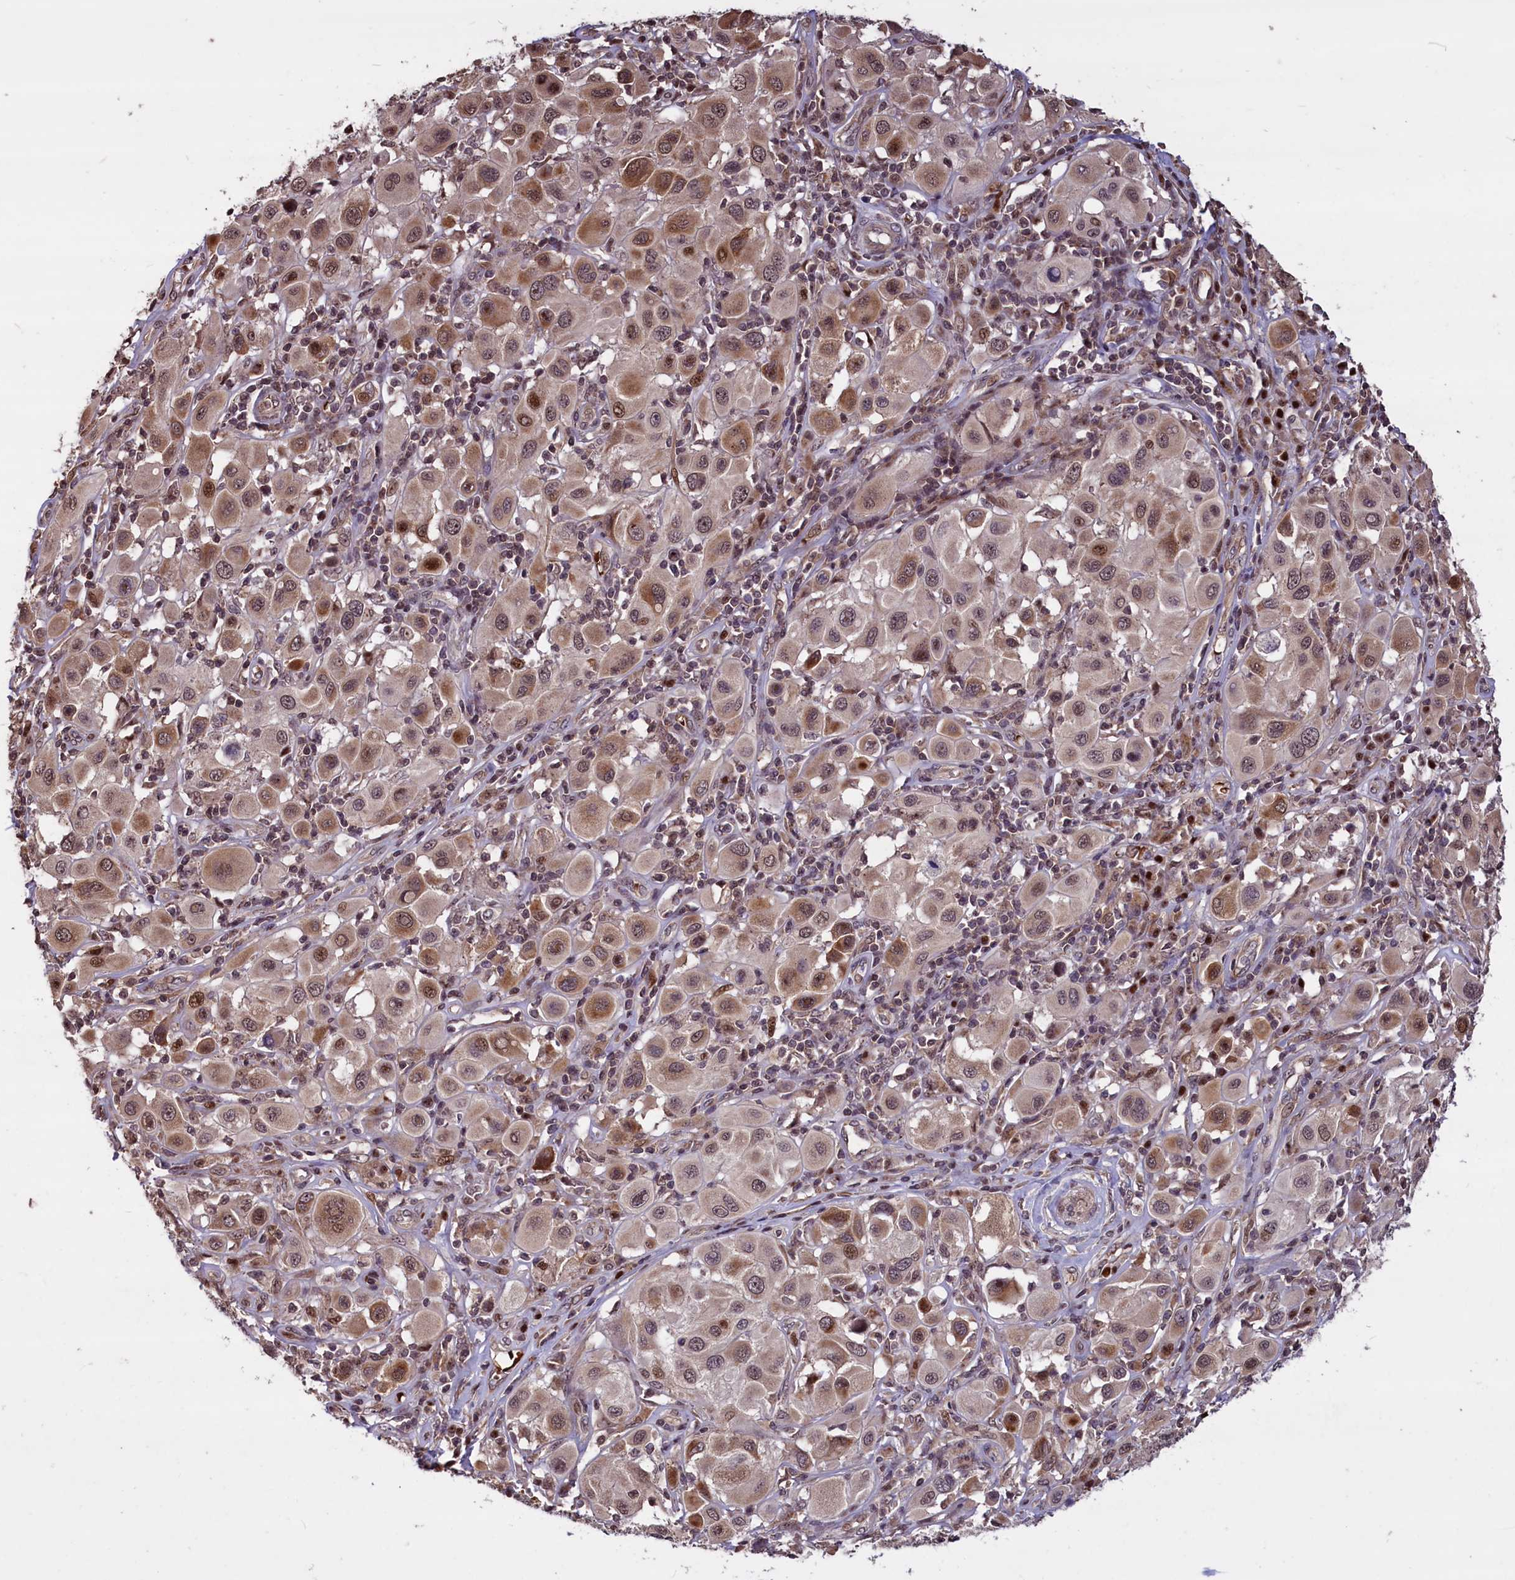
{"staining": {"intensity": "moderate", "quantity": ">75%", "location": "cytoplasmic/membranous,nuclear"}, "tissue": "melanoma", "cell_type": "Tumor cells", "image_type": "cancer", "snomed": [{"axis": "morphology", "description": "Malignant melanoma, Metastatic site"}, {"axis": "topography", "description": "Skin"}], "caption": "Immunohistochemistry of melanoma shows medium levels of moderate cytoplasmic/membranous and nuclear expression in about >75% of tumor cells. (brown staining indicates protein expression, while blue staining denotes nuclei).", "gene": "SHFL", "patient": {"sex": "male", "age": 41}}